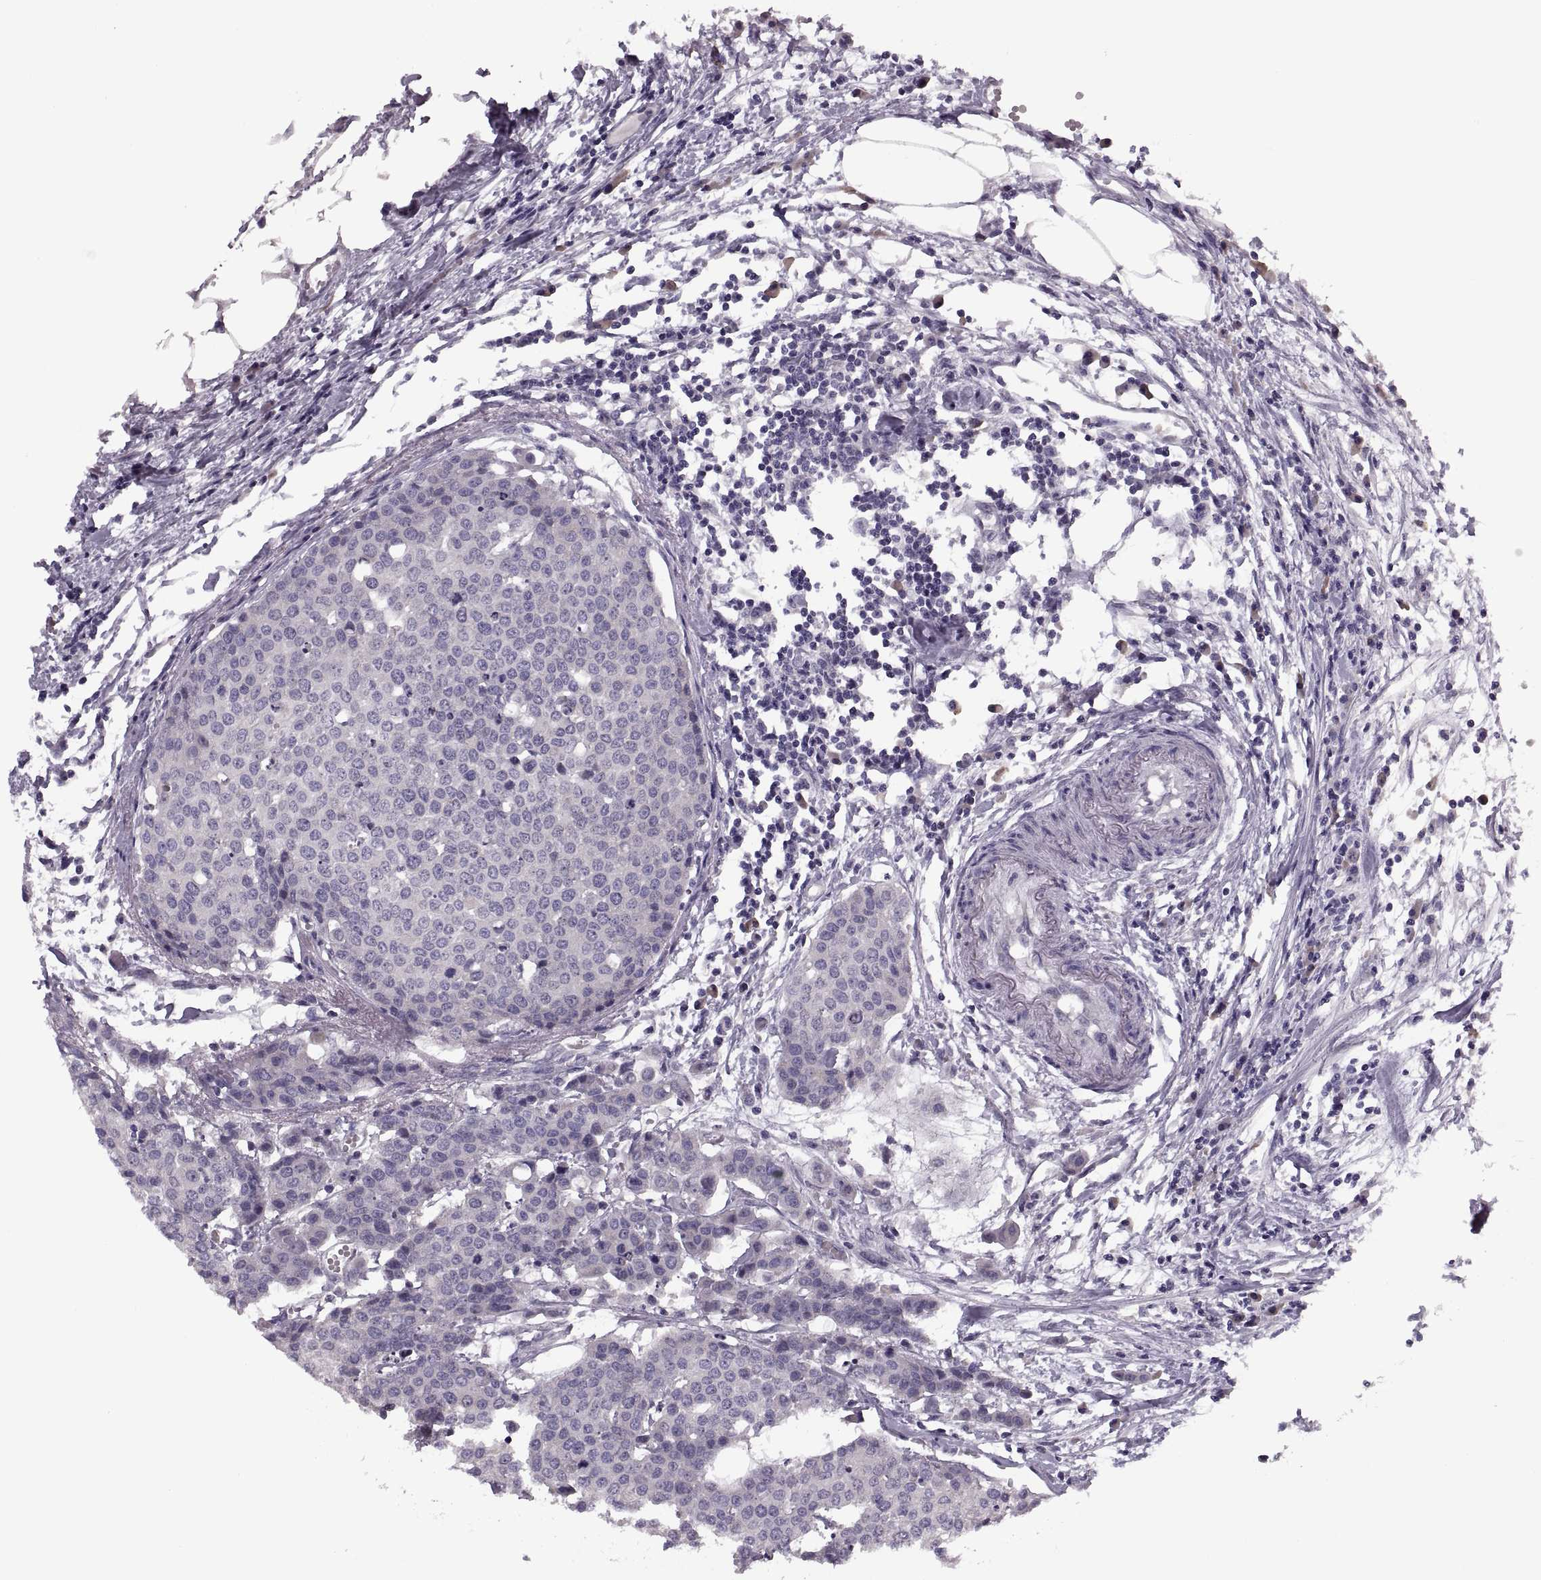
{"staining": {"intensity": "negative", "quantity": "none", "location": "none"}, "tissue": "carcinoid", "cell_type": "Tumor cells", "image_type": "cancer", "snomed": [{"axis": "morphology", "description": "Carcinoid, malignant, NOS"}, {"axis": "topography", "description": "Colon"}], "caption": "The photomicrograph demonstrates no staining of tumor cells in carcinoid.", "gene": "PRSS54", "patient": {"sex": "male", "age": 81}}